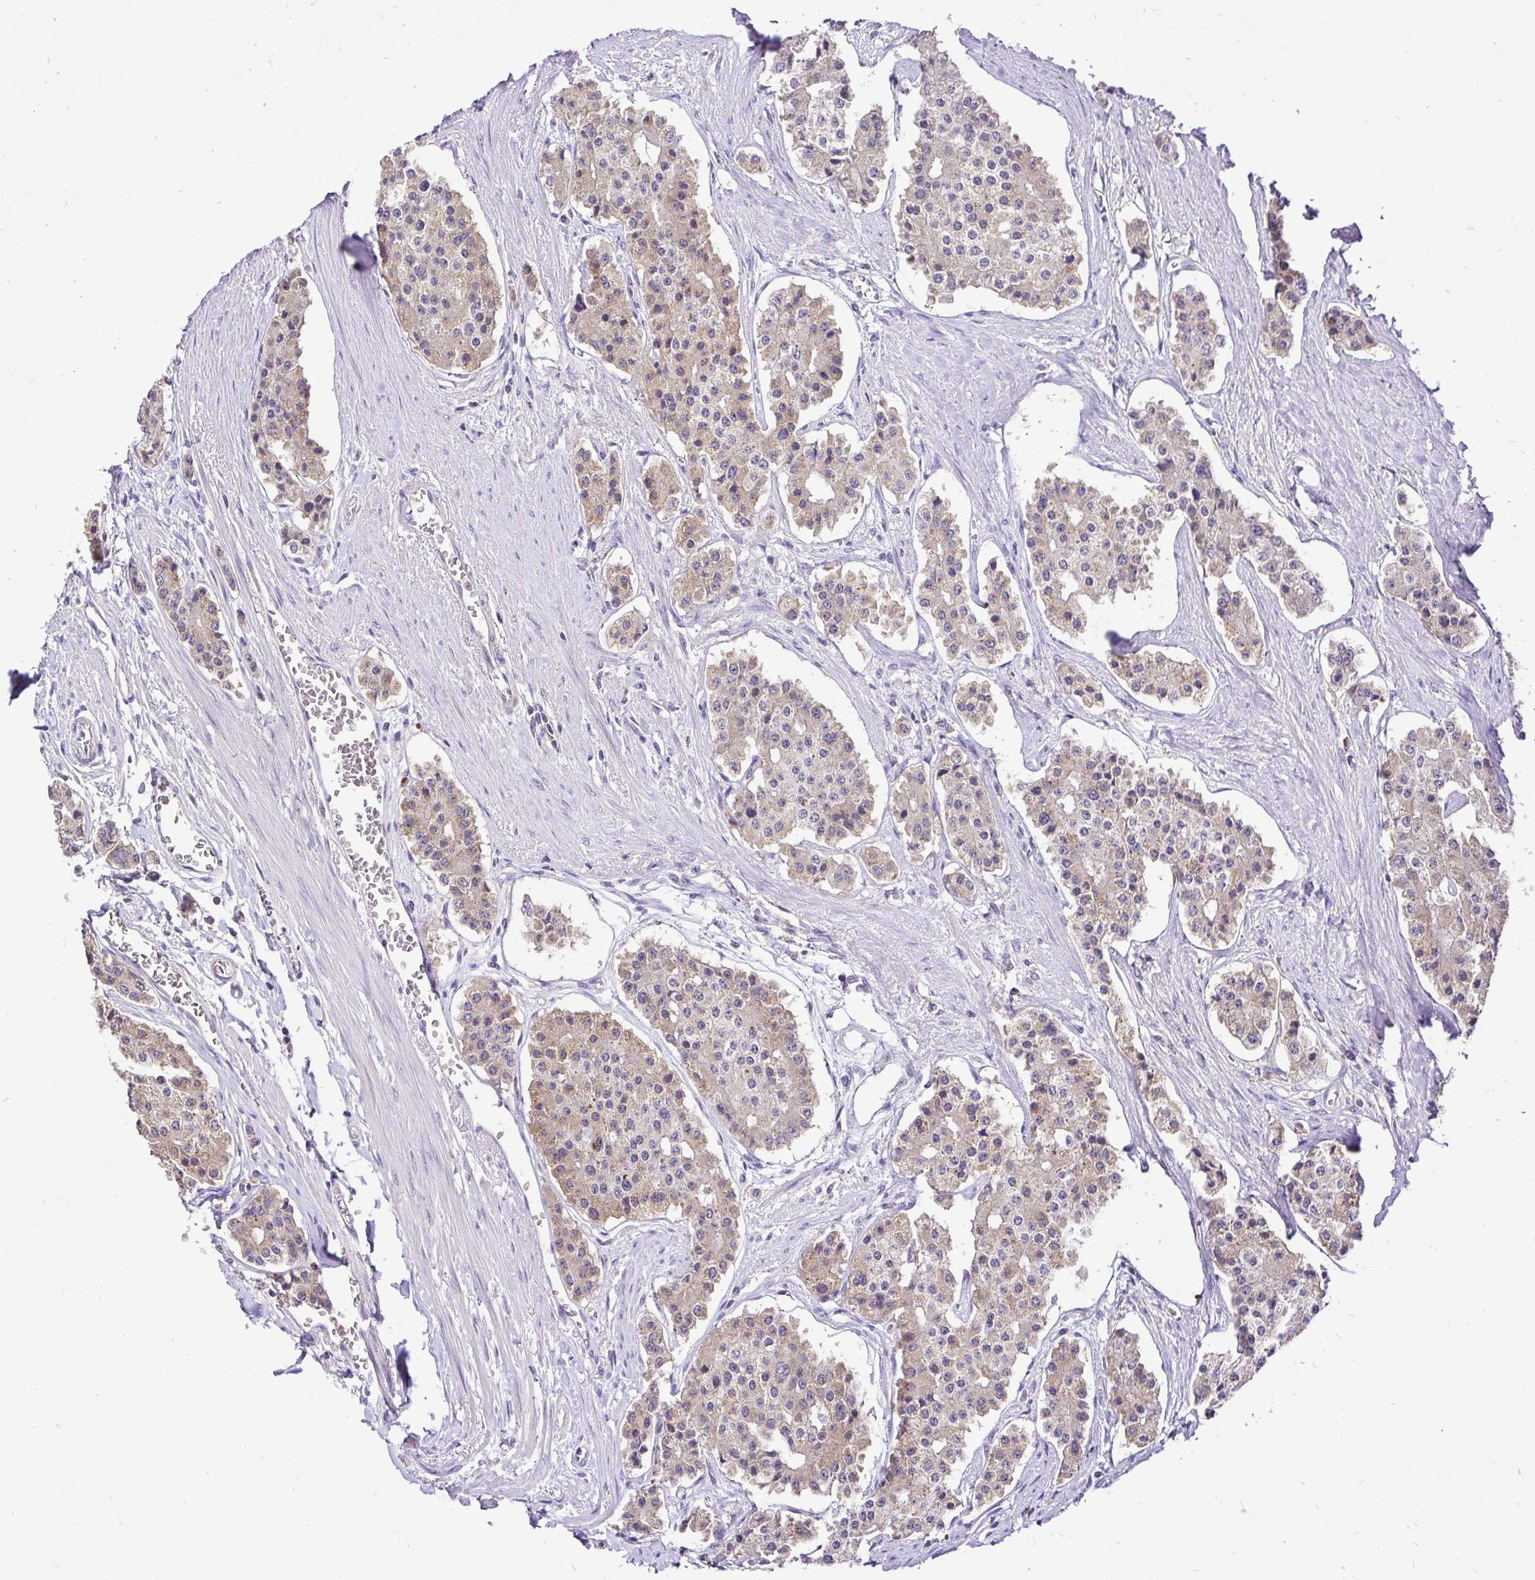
{"staining": {"intensity": "weak", "quantity": "25%-75%", "location": "cytoplasmic/membranous"}, "tissue": "carcinoid", "cell_type": "Tumor cells", "image_type": "cancer", "snomed": [{"axis": "morphology", "description": "Carcinoid, malignant, NOS"}, {"axis": "topography", "description": "Small intestine"}], "caption": "Malignant carcinoid stained with a brown dye exhibits weak cytoplasmic/membranous positive staining in about 25%-75% of tumor cells.", "gene": "UBE2M", "patient": {"sex": "female", "age": 65}}